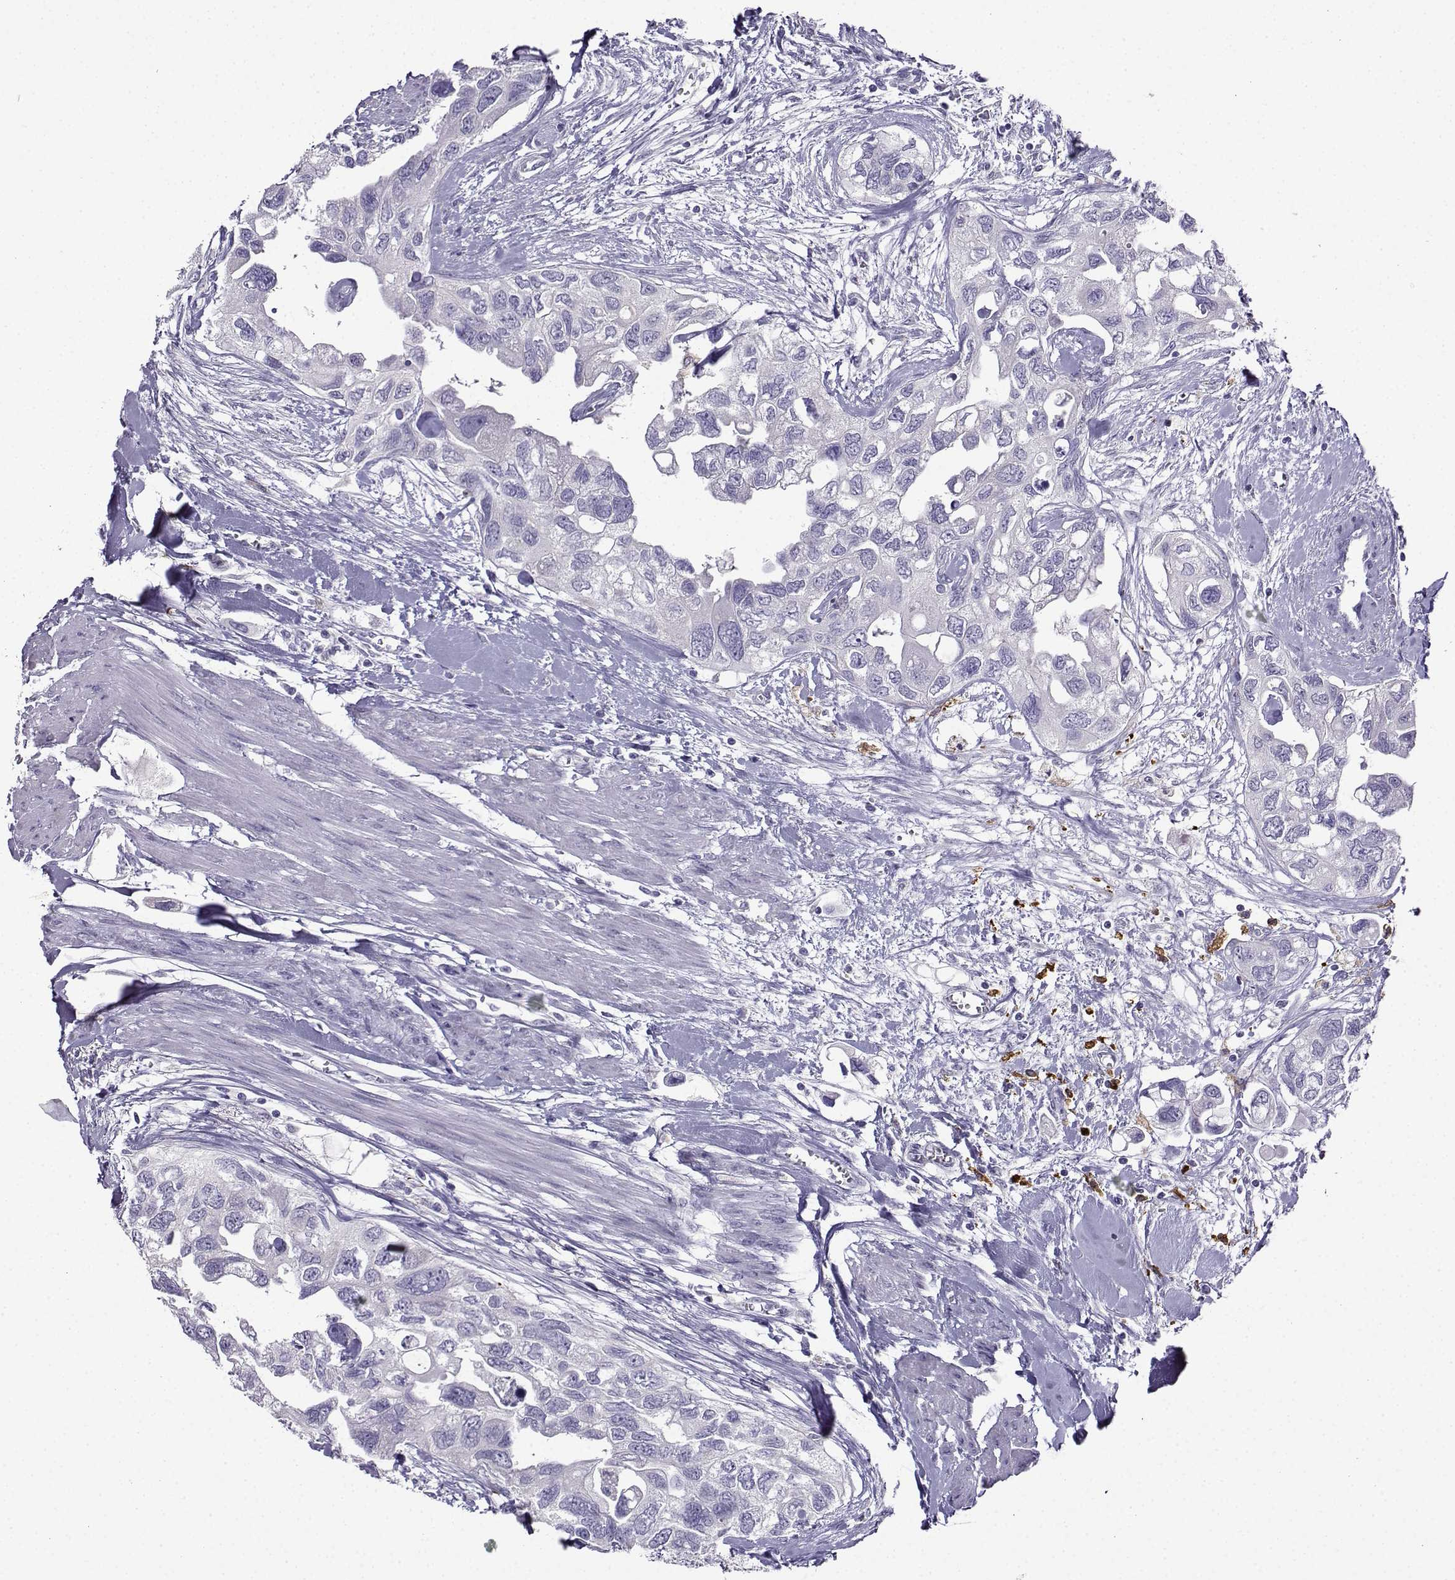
{"staining": {"intensity": "negative", "quantity": "none", "location": "none"}, "tissue": "urothelial cancer", "cell_type": "Tumor cells", "image_type": "cancer", "snomed": [{"axis": "morphology", "description": "Urothelial carcinoma, High grade"}, {"axis": "topography", "description": "Urinary bladder"}], "caption": "This micrograph is of urothelial carcinoma (high-grade) stained with immunohistochemistry to label a protein in brown with the nuclei are counter-stained blue. There is no positivity in tumor cells.", "gene": "LINGO1", "patient": {"sex": "male", "age": 59}}